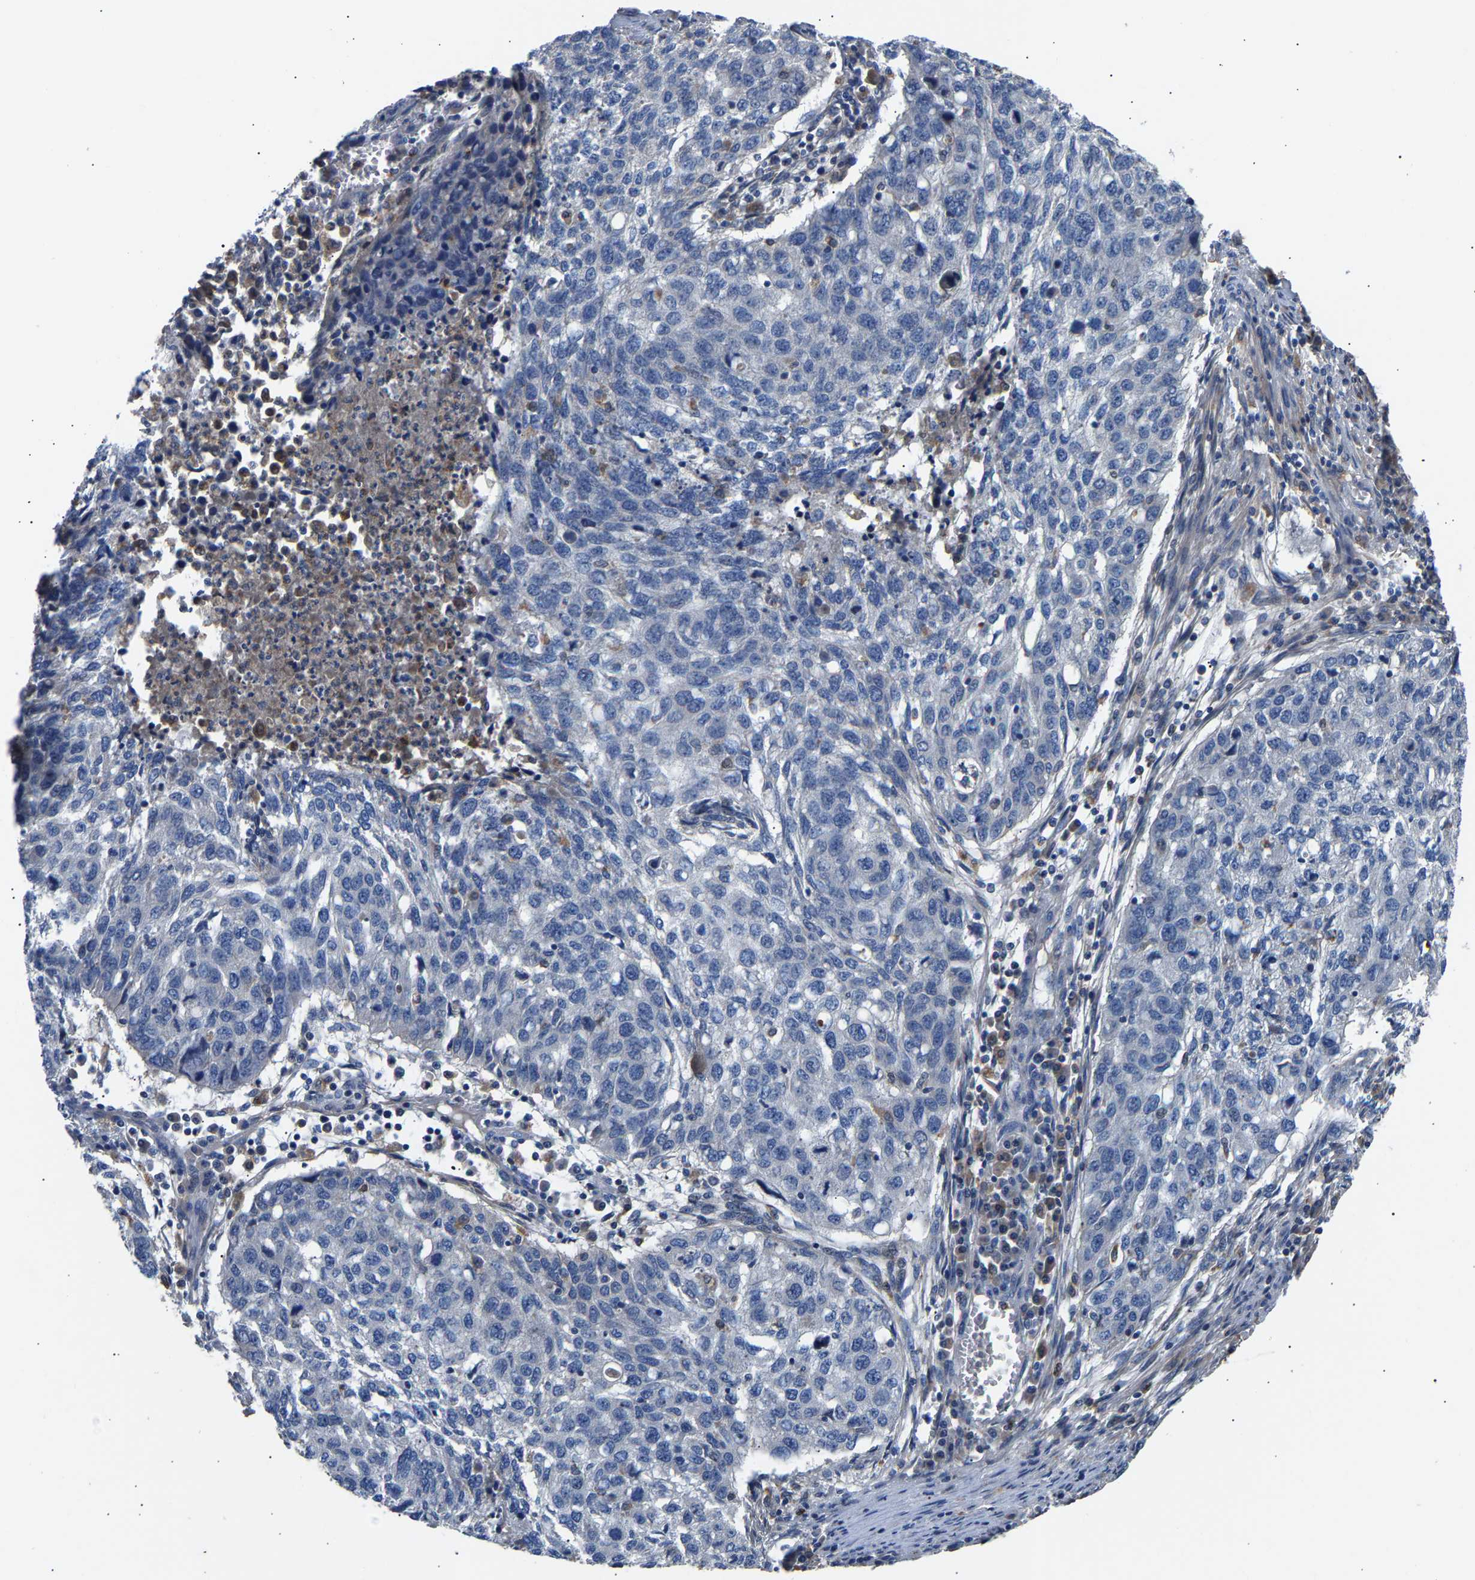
{"staining": {"intensity": "negative", "quantity": "none", "location": "none"}, "tissue": "lung cancer", "cell_type": "Tumor cells", "image_type": "cancer", "snomed": [{"axis": "morphology", "description": "Squamous cell carcinoma, NOS"}, {"axis": "topography", "description": "Lung"}], "caption": "Tumor cells show no significant protein staining in lung cancer.", "gene": "CCDC171", "patient": {"sex": "female", "age": 63}}